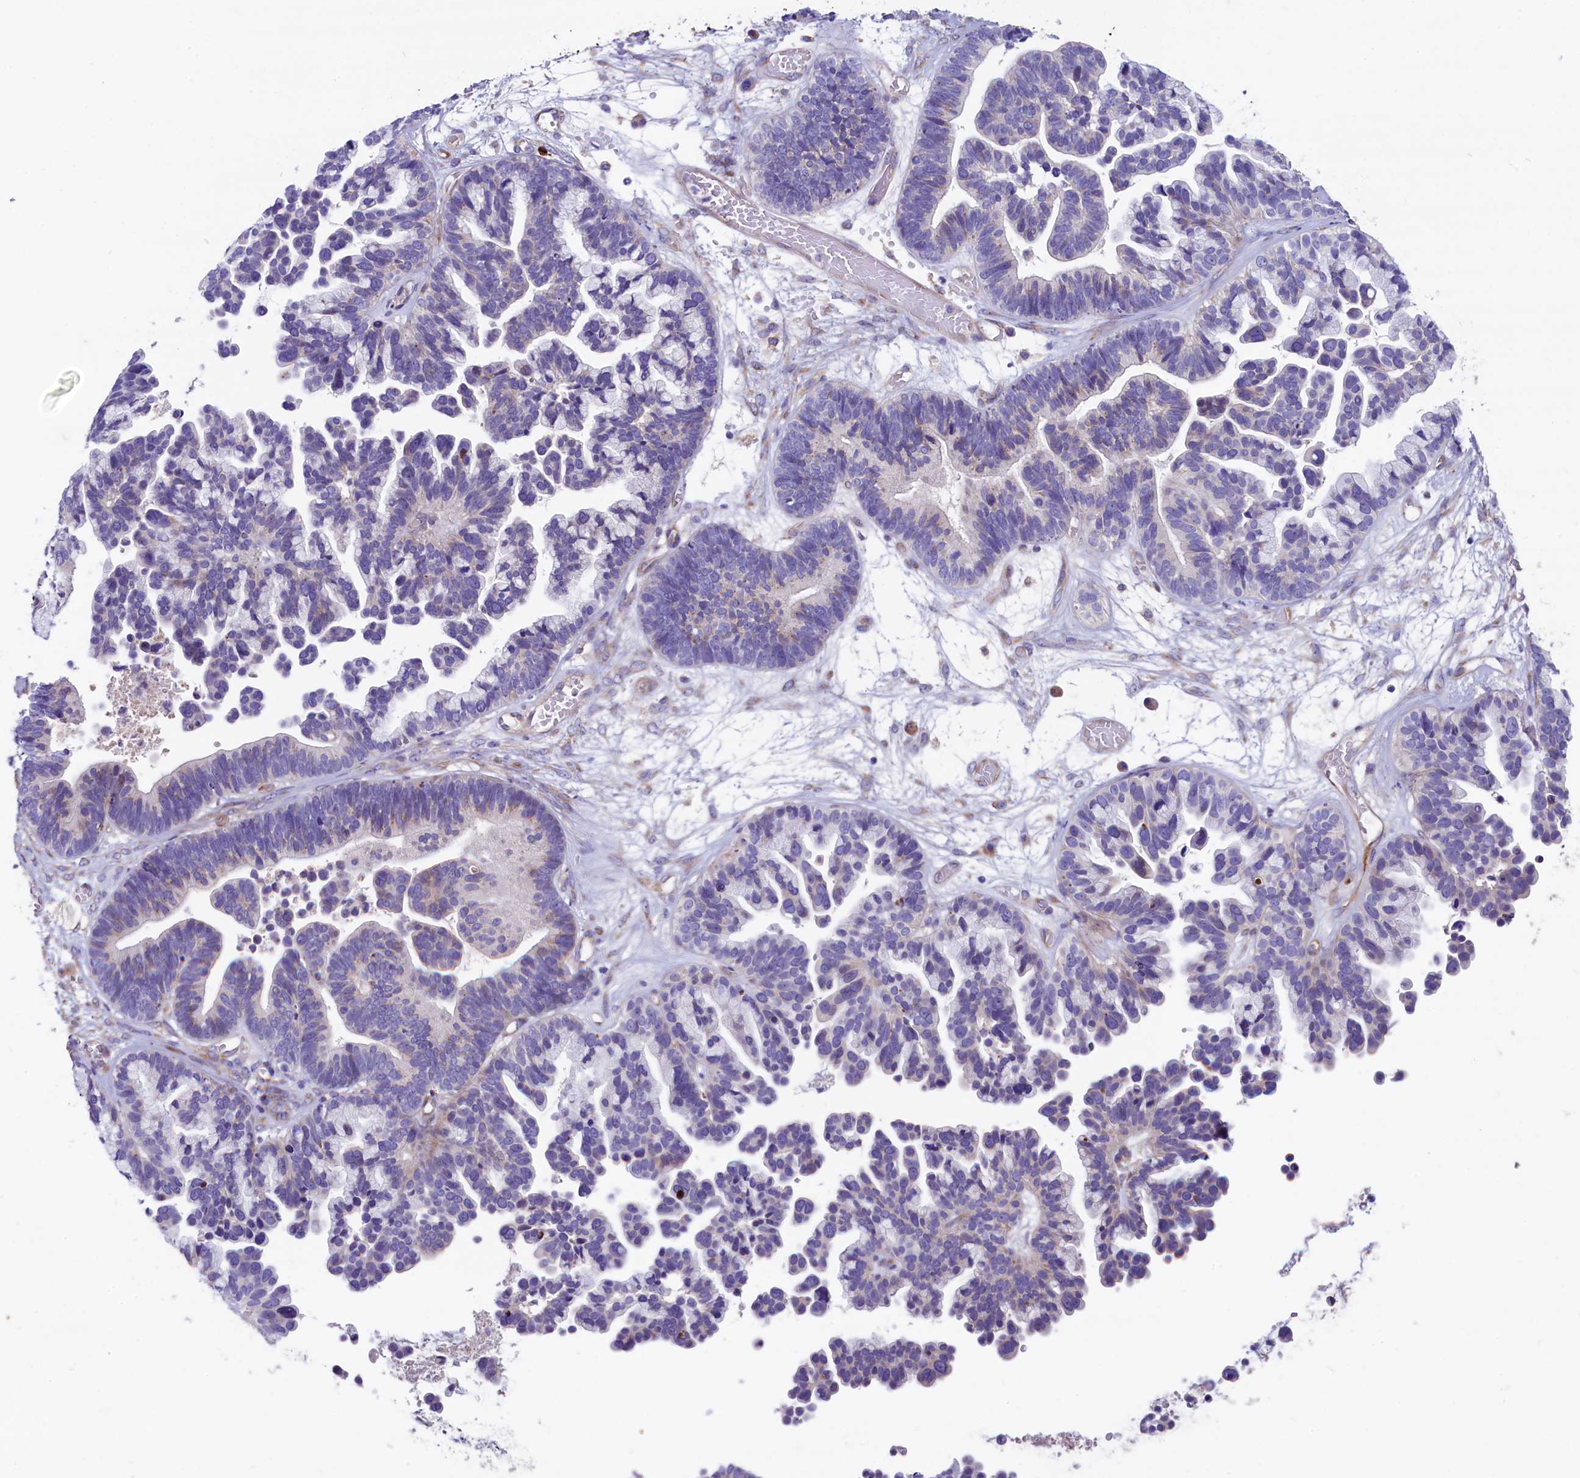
{"staining": {"intensity": "negative", "quantity": "none", "location": "none"}, "tissue": "ovarian cancer", "cell_type": "Tumor cells", "image_type": "cancer", "snomed": [{"axis": "morphology", "description": "Cystadenocarcinoma, serous, NOS"}, {"axis": "topography", "description": "Ovary"}], "caption": "Immunohistochemical staining of ovarian cancer displays no significant staining in tumor cells.", "gene": "GPR108", "patient": {"sex": "female", "age": 56}}